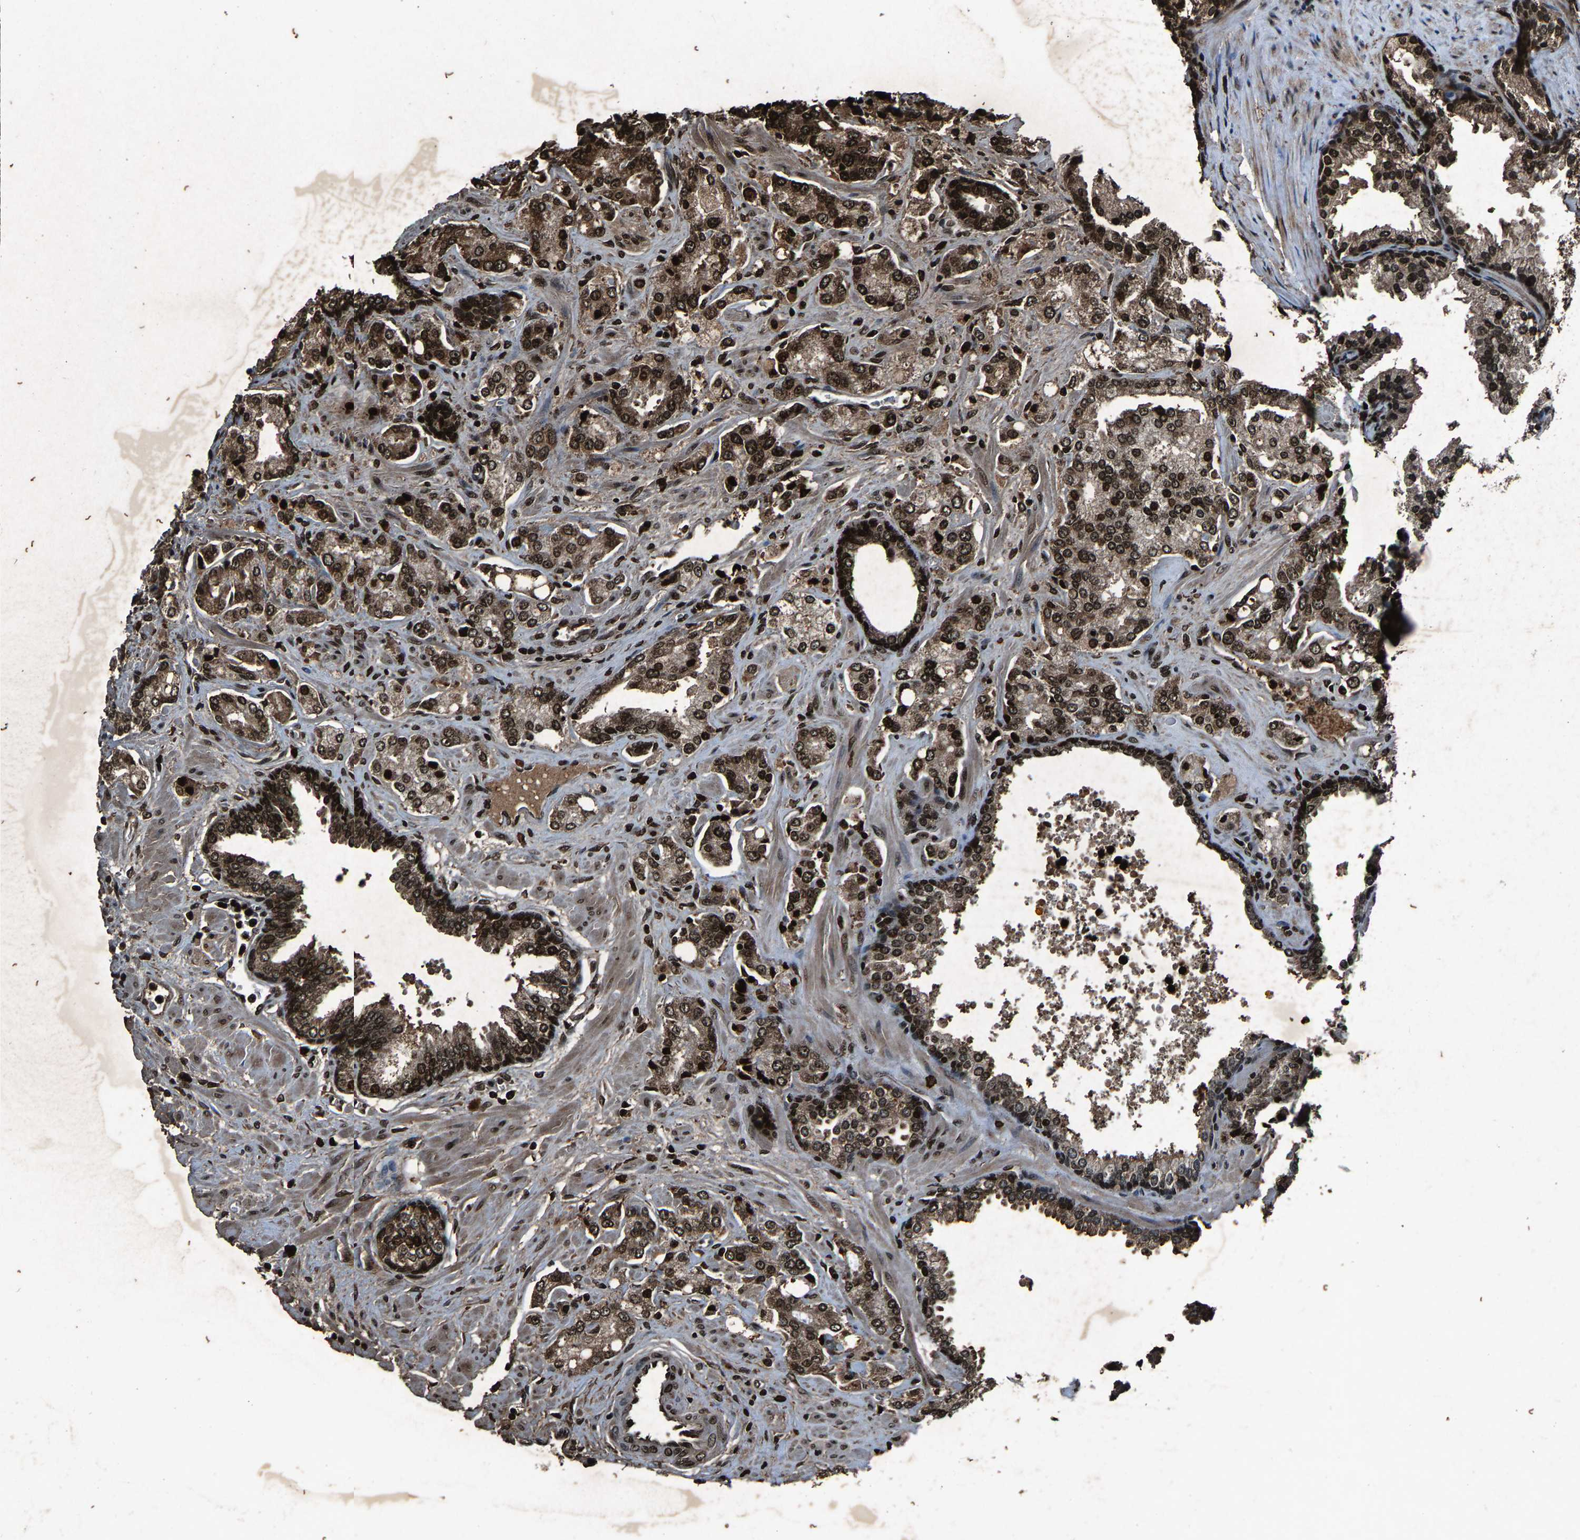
{"staining": {"intensity": "strong", "quantity": ">75%", "location": "cytoplasmic/membranous,nuclear"}, "tissue": "prostate cancer", "cell_type": "Tumor cells", "image_type": "cancer", "snomed": [{"axis": "morphology", "description": "Adenocarcinoma, High grade"}, {"axis": "topography", "description": "Prostate"}], "caption": "An image showing strong cytoplasmic/membranous and nuclear positivity in approximately >75% of tumor cells in high-grade adenocarcinoma (prostate), as visualized by brown immunohistochemical staining.", "gene": "H4C1", "patient": {"sex": "male", "age": 67}}